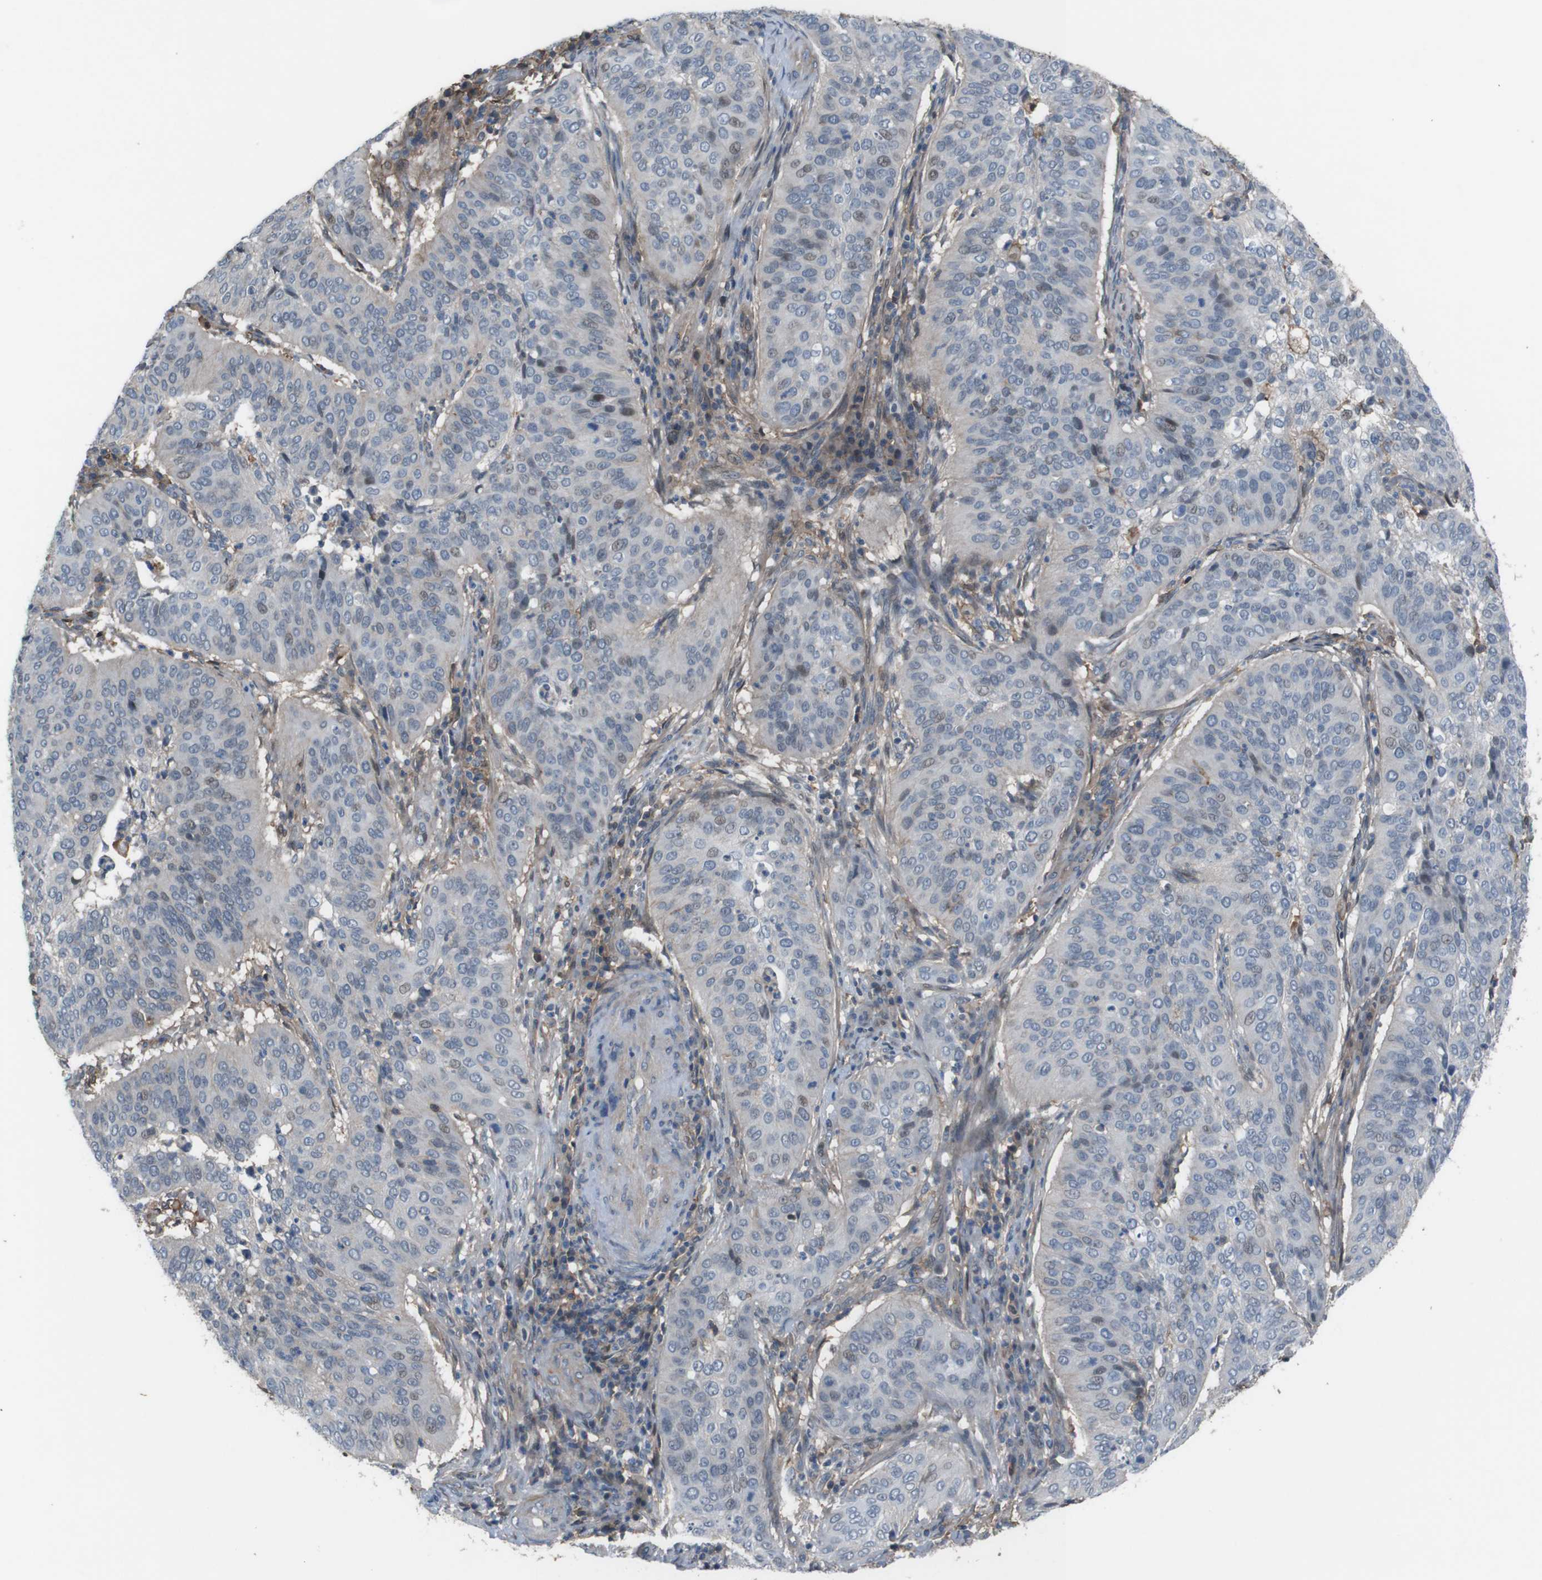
{"staining": {"intensity": "negative", "quantity": "none", "location": "none"}, "tissue": "cervical cancer", "cell_type": "Tumor cells", "image_type": "cancer", "snomed": [{"axis": "morphology", "description": "Normal tissue, NOS"}, {"axis": "morphology", "description": "Squamous cell carcinoma, NOS"}, {"axis": "topography", "description": "Cervix"}], "caption": "This image is of squamous cell carcinoma (cervical) stained with IHC to label a protein in brown with the nuclei are counter-stained blue. There is no positivity in tumor cells.", "gene": "ATP2B1", "patient": {"sex": "female", "age": 39}}